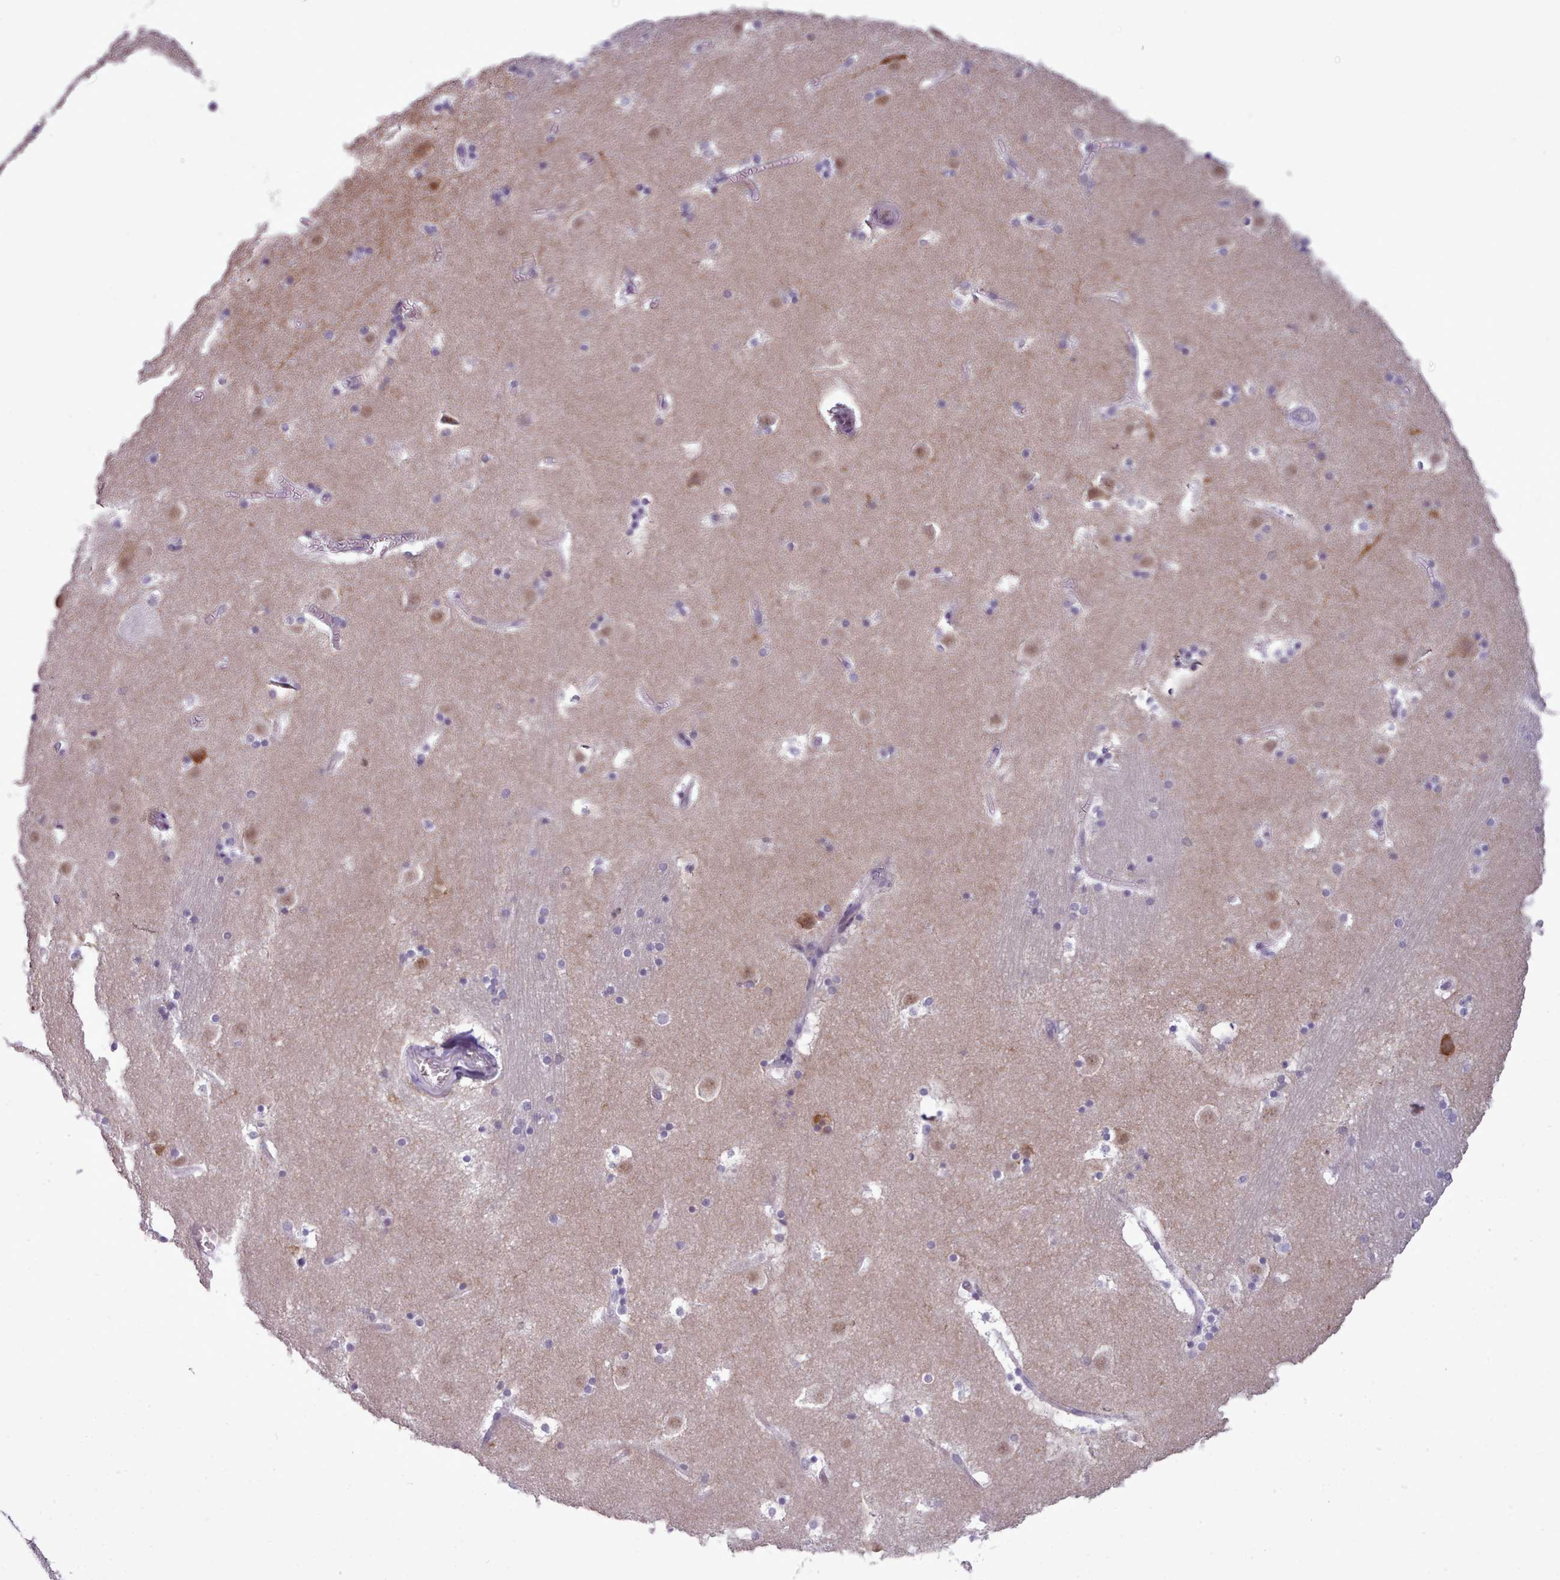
{"staining": {"intensity": "weak", "quantity": "<25%", "location": "cytoplasmic/membranous"}, "tissue": "caudate", "cell_type": "Glial cells", "image_type": "normal", "snomed": [{"axis": "morphology", "description": "Normal tissue, NOS"}, {"axis": "topography", "description": "Lateral ventricle wall"}], "caption": "Benign caudate was stained to show a protein in brown. There is no significant expression in glial cells.", "gene": "KCTD16", "patient": {"sex": "male", "age": 45}}